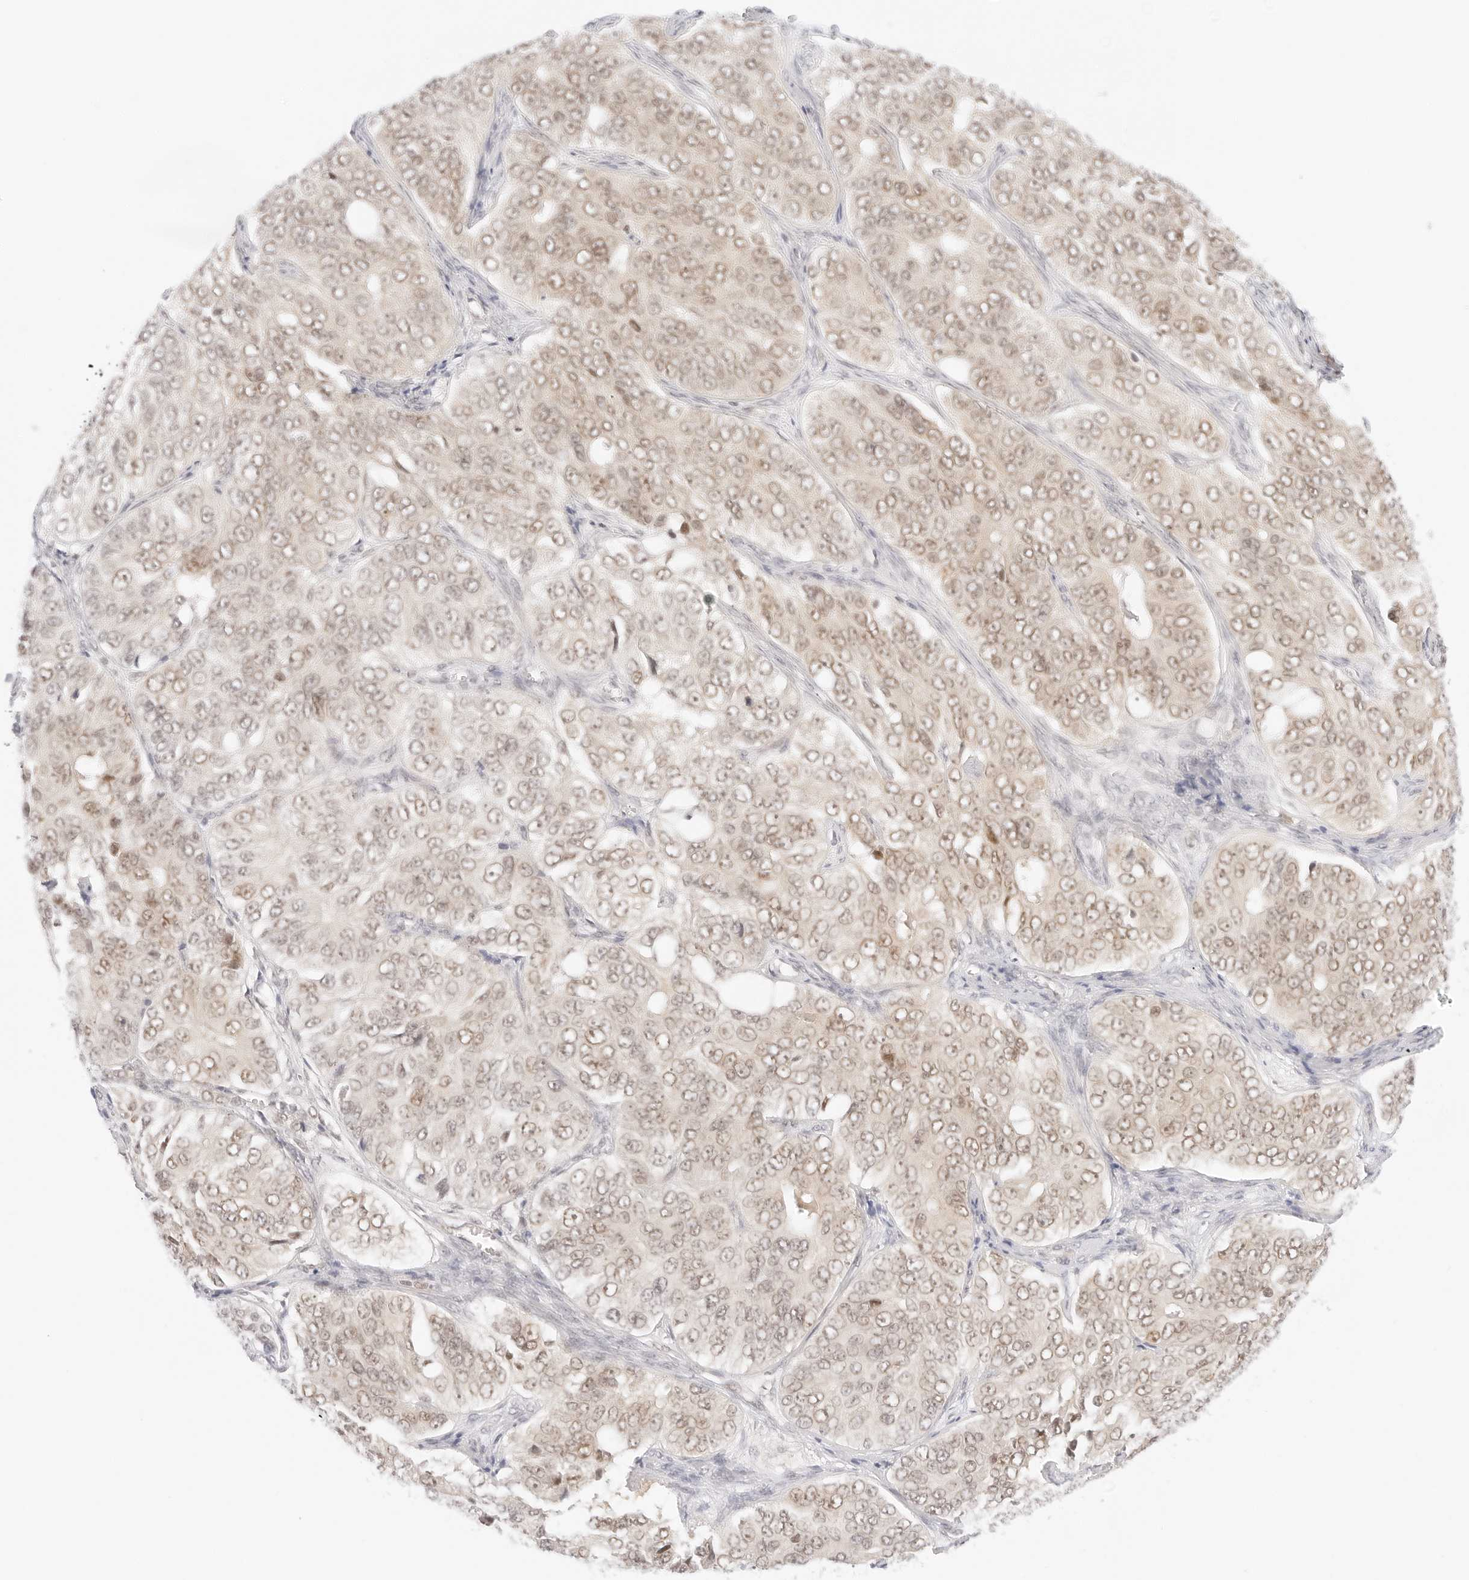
{"staining": {"intensity": "weak", "quantity": ">75%", "location": "nuclear"}, "tissue": "ovarian cancer", "cell_type": "Tumor cells", "image_type": "cancer", "snomed": [{"axis": "morphology", "description": "Carcinoma, endometroid"}, {"axis": "topography", "description": "Ovary"}], "caption": "Weak nuclear protein positivity is present in about >75% of tumor cells in endometroid carcinoma (ovarian). The staining was performed using DAB to visualize the protein expression in brown, while the nuclei were stained in blue with hematoxylin (Magnification: 20x).", "gene": "POLR3C", "patient": {"sex": "female", "age": 51}}